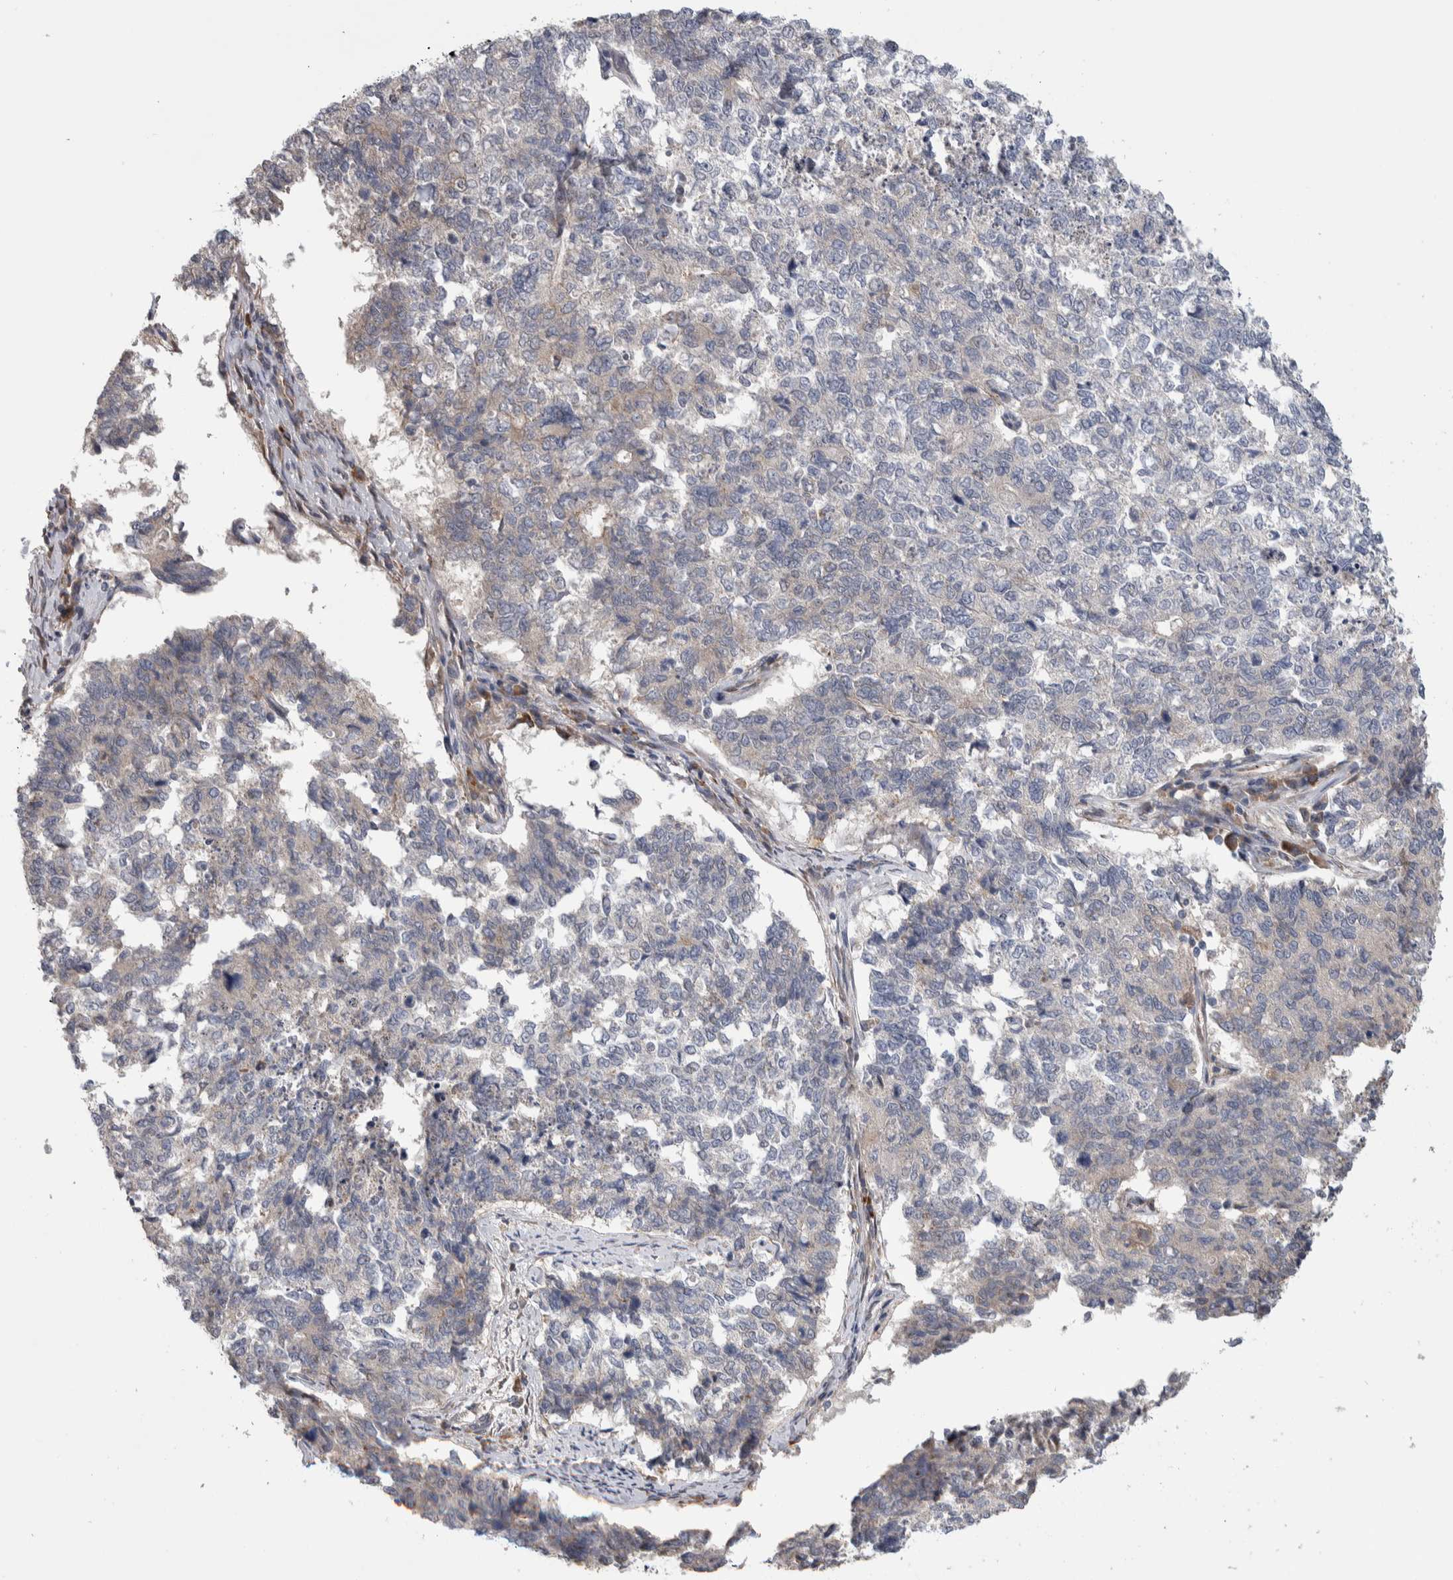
{"staining": {"intensity": "negative", "quantity": "none", "location": "none"}, "tissue": "cervical cancer", "cell_type": "Tumor cells", "image_type": "cancer", "snomed": [{"axis": "morphology", "description": "Squamous cell carcinoma, NOS"}, {"axis": "topography", "description": "Cervix"}], "caption": "Protein analysis of cervical cancer (squamous cell carcinoma) demonstrates no significant expression in tumor cells.", "gene": "IBTK", "patient": {"sex": "female", "age": 63}}